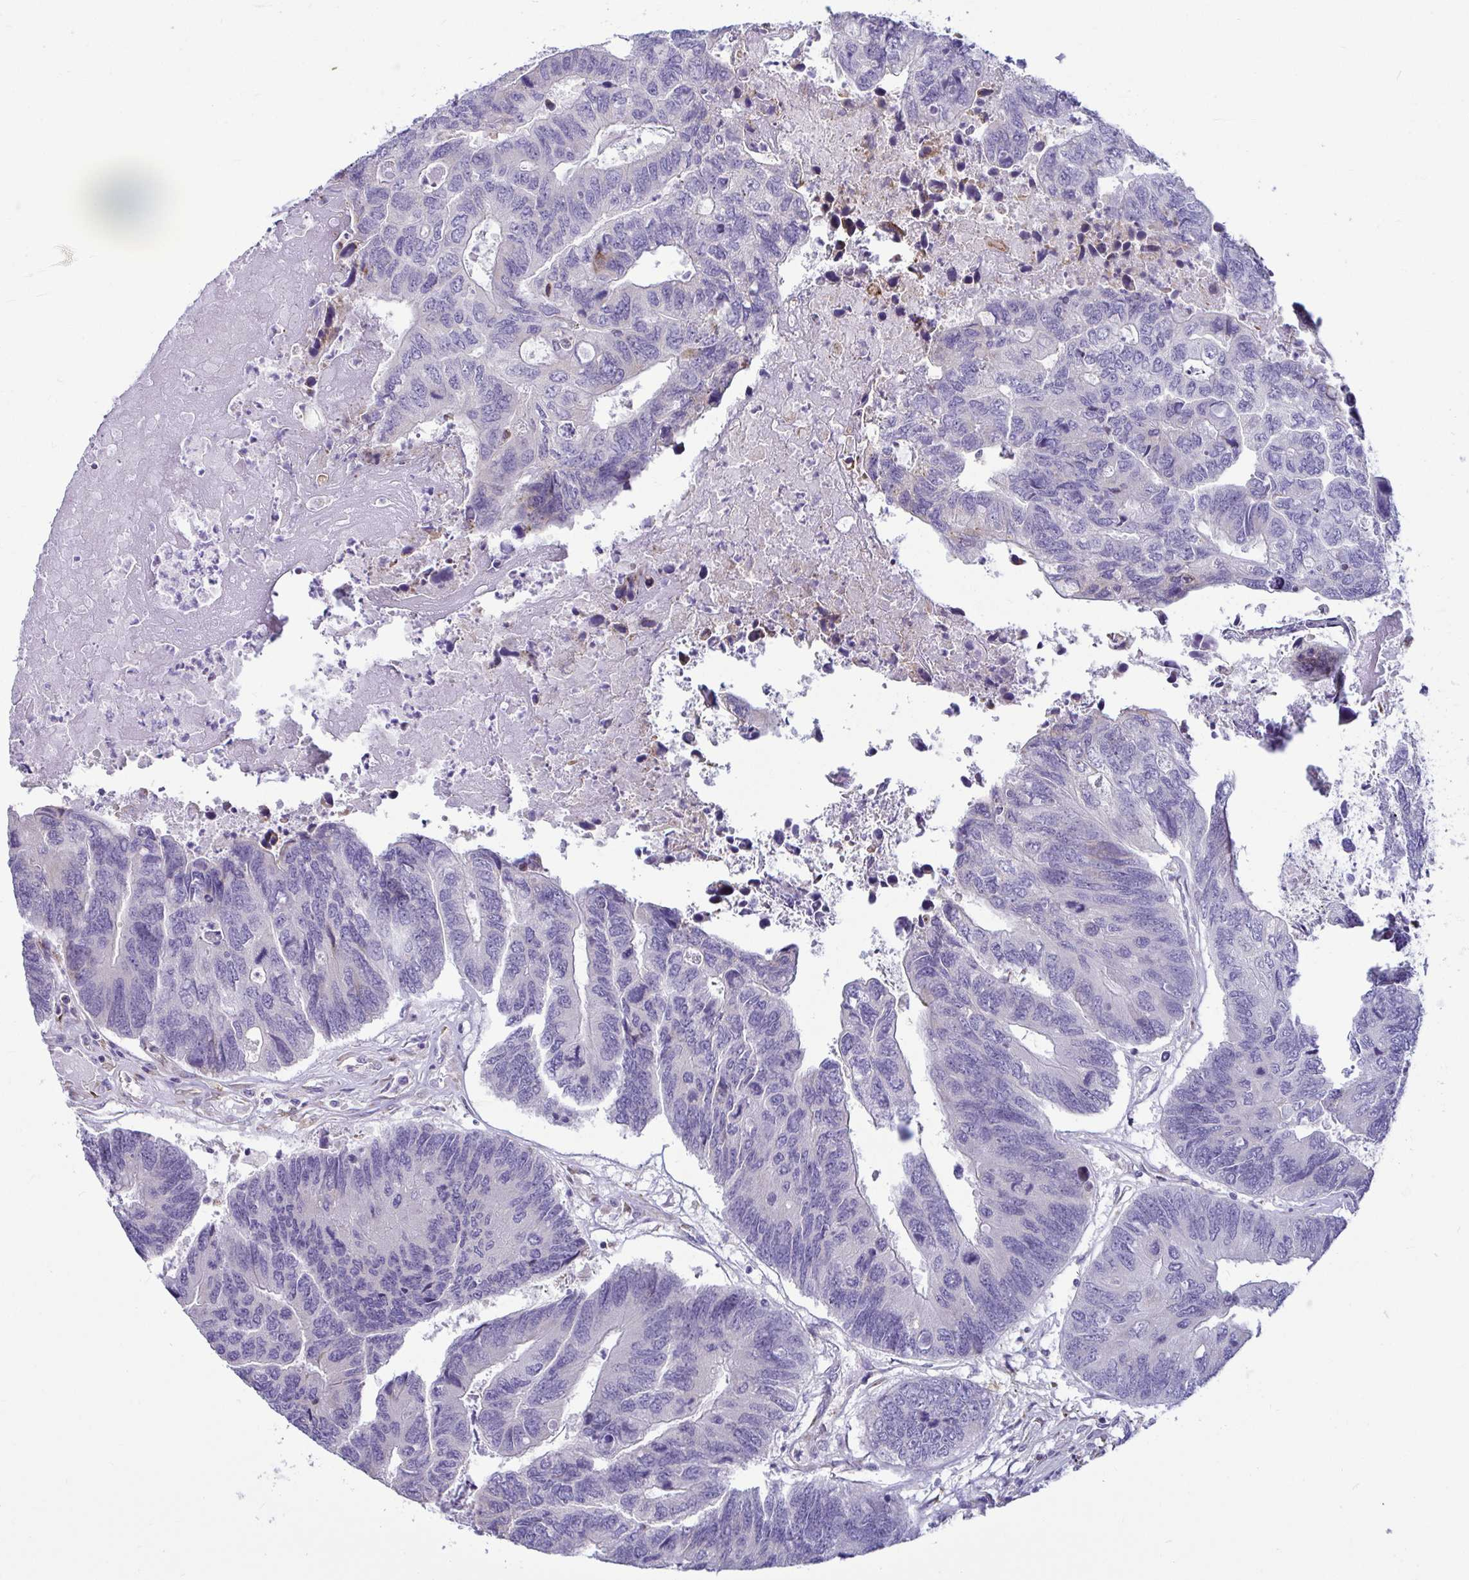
{"staining": {"intensity": "negative", "quantity": "none", "location": "none"}, "tissue": "colorectal cancer", "cell_type": "Tumor cells", "image_type": "cancer", "snomed": [{"axis": "morphology", "description": "Adenocarcinoma, NOS"}, {"axis": "topography", "description": "Colon"}], "caption": "IHC image of human colorectal cancer (adenocarcinoma) stained for a protein (brown), which displays no expression in tumor cells.", "gene": "TFPI2", "patient": {"sex": "female", "age": 67}}